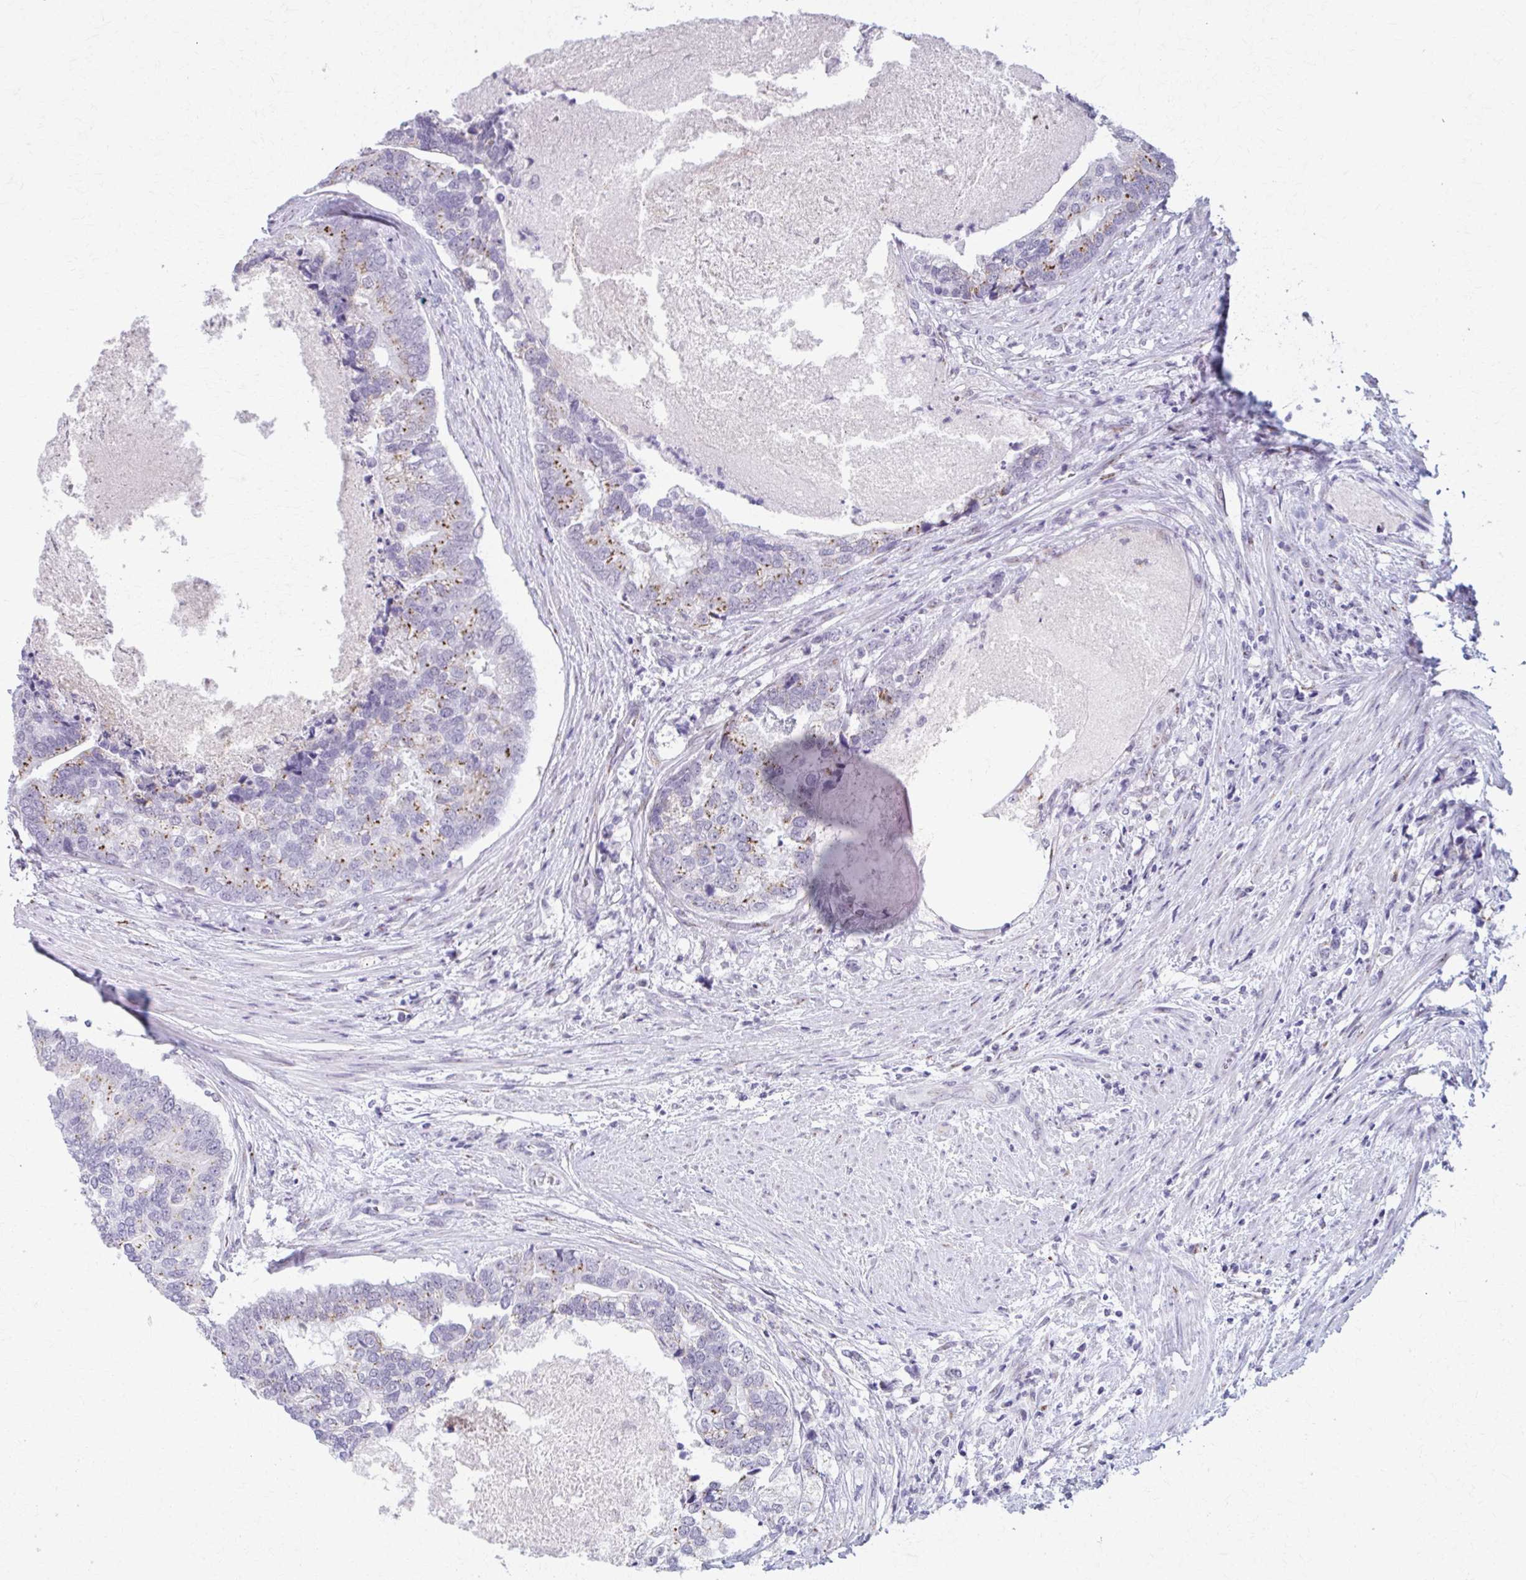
{"staining": {"intensity": "moderate", "quantity": "<25%", "location": "cytoplasmic/membranous"}, "tissue": "prostate cancer", "cell_type": "Tumor cells", "image_type": "cancer", "snomed": [{"axis": "morphology", "description": "Adenocarcinoma, High grade"}, {"axis": "topography", "description": "Prostate"}], "caption": "Human prostate high-grade adenocarcinoma stained with a protein marker reveals moderate staining in tumor cells.", "gene": "ZNF682", "patient": {"sex": "male", "age": 68}}